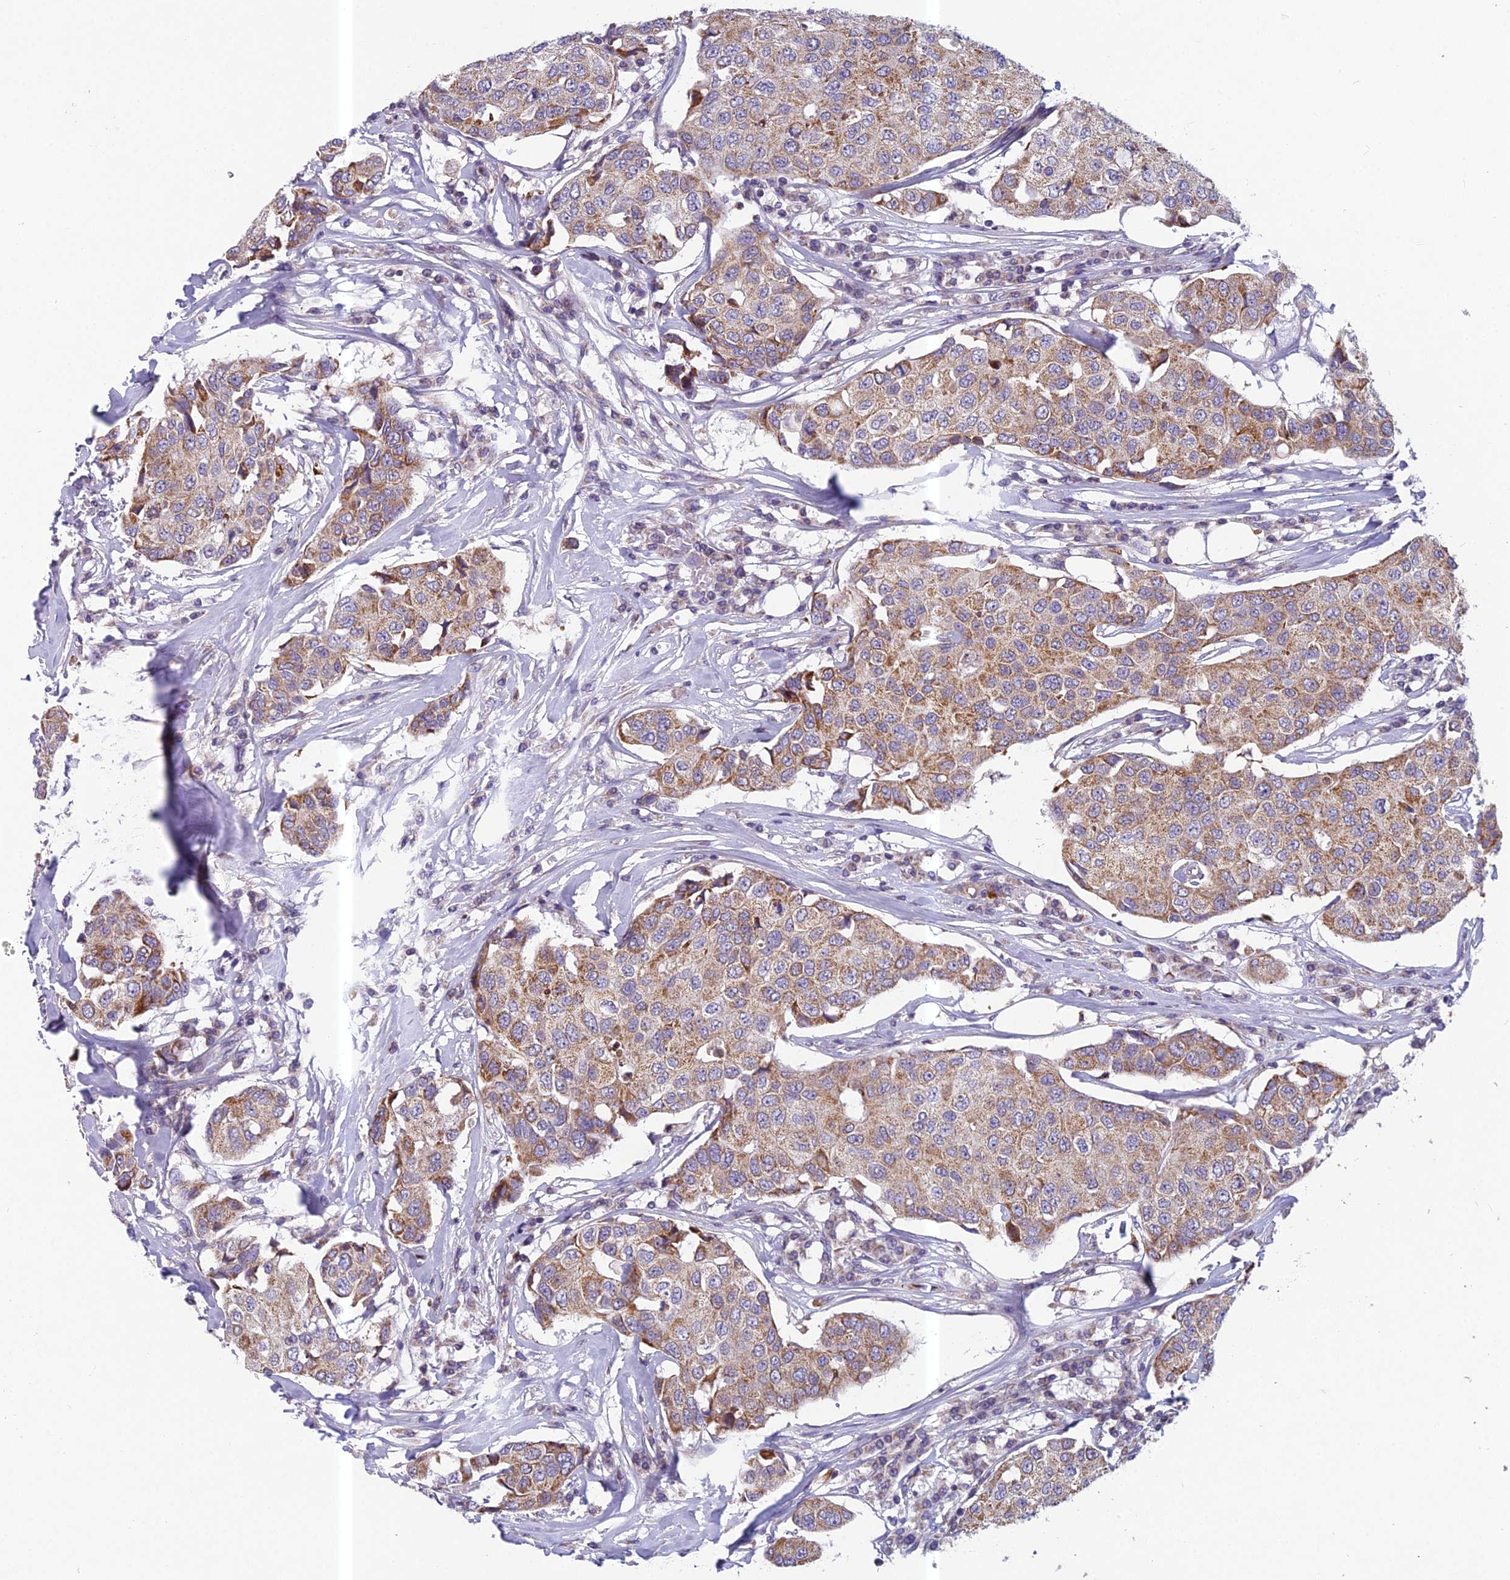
{"staining": {"intensity": "moderate", "quantity": ">75%", "location": "cytoplasmic/membranous"}, "tissue": "breast cancer", "cell_type": "Tumor cells", "image_type": "cancer", "snomed": [{"axis": "morphology", "description": "Duct carcinoma"}, {"axis": "topography", "description": "Breast"}], "caption": "Immunohistochemistry of human breast cancer reveals medium levels of moderate cytoplasmic/membranous positivity in approximately >75% of tumor cells. (DAB IHC with brightfield microscopy, high magnification).", "gene": "ENSG00000188897", "patient": {"sex": "female", "age": 80}}